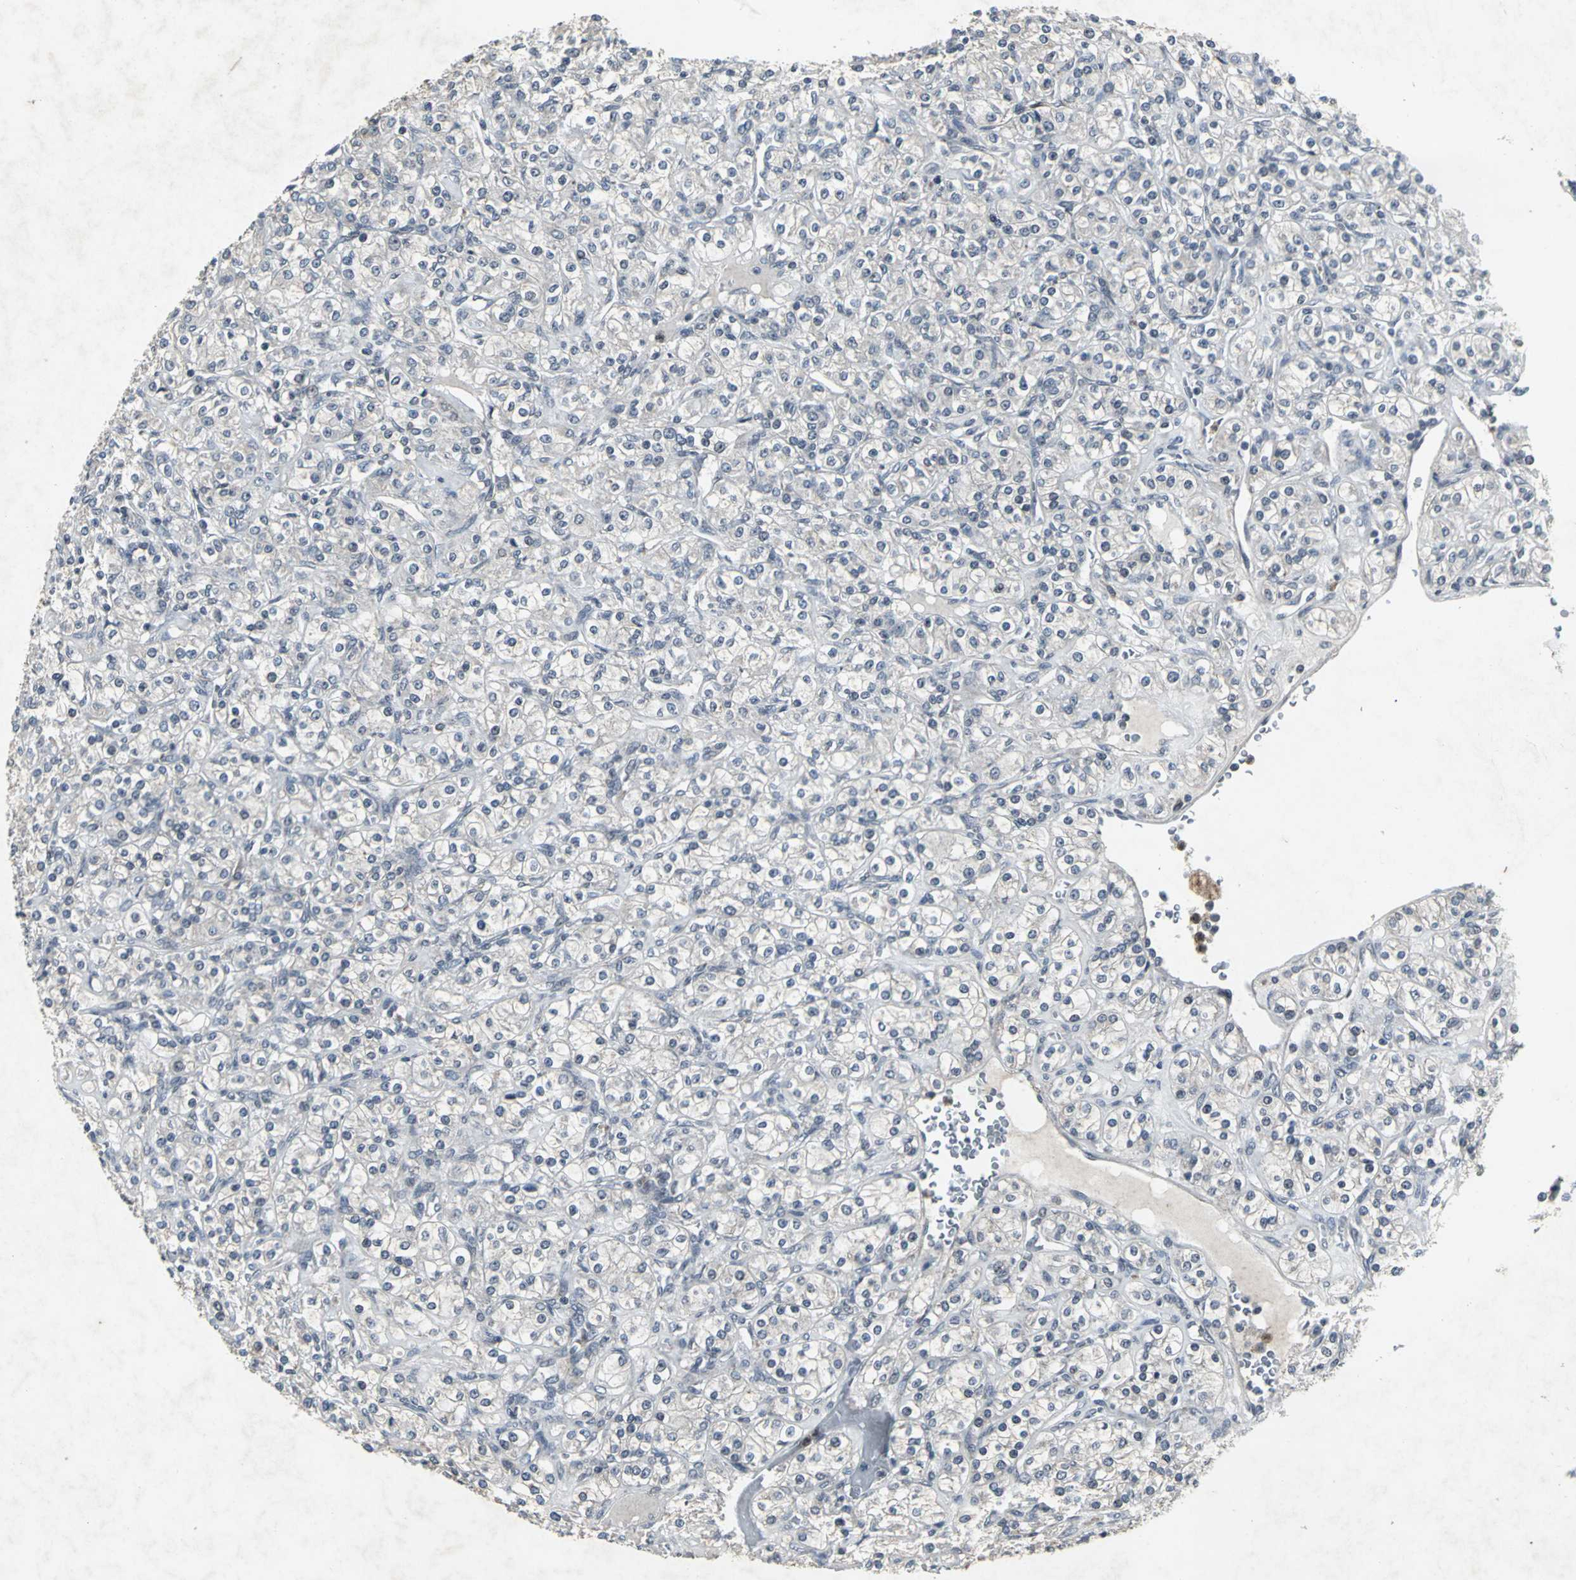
{"staining": {"intensity": "negative", "quantity": "none", "location": "none"}, "tissue": "renal cancer", "cell_type": "Tumor cells", "image_type": "cancer", "snomed": [{"axis": "morphology", "description": "Adenocarcinoma, NOS"}, {"axis": "topography", "description": "Kidney"}], "caption": "IHC of renal adenocarcinoma shows no positivity in tumor cells.", "gene": "BMP4", "patient": {"sex": "male", "age": 77}}